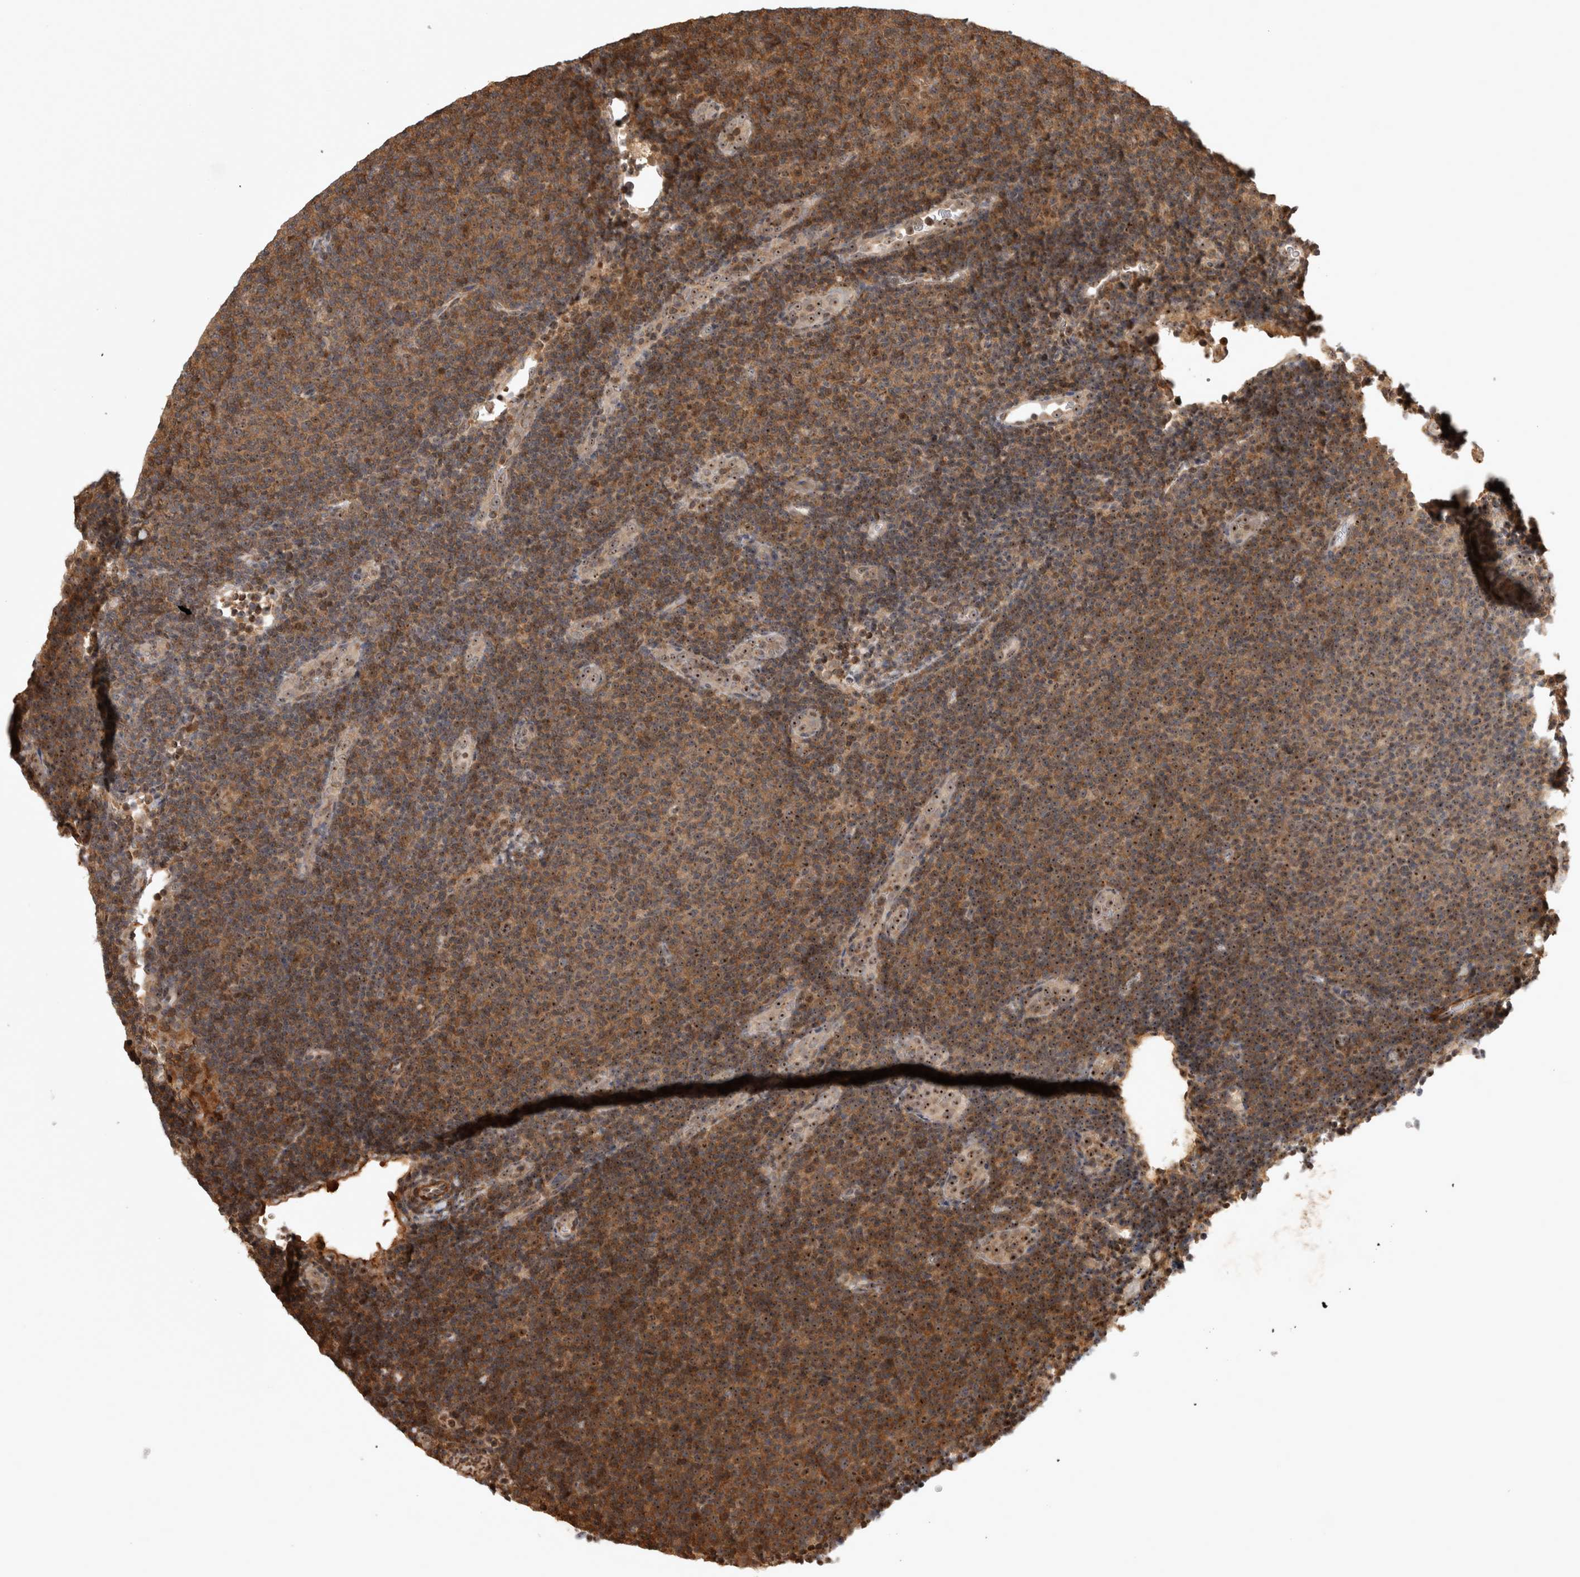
{"staining": {"intensity": "moderate", "quantity": ">75%", "location": "cytoplasmic/membranous,nuclear"}, "tissue": "lymphoma", "cell_type": "Tumor cells", "image_type": "cancer", "snomed": [{"axis": "morphology", "description": "Malignant lymphoma, non-Hodgkin's type, Low grade"}, {"axis": "topography", "description": "Lymph node"}], "caption": "Brown immunohistochemical staining in lymphoma demonstrates moderate cytoplasmic/membranous and nuclear positivity in about >75% of tumor cells. (Brightfield microscopy of DAB IHC at high magnification).", "gene": "TDRD7", "patient": {"sex": "male", "age": 66}}